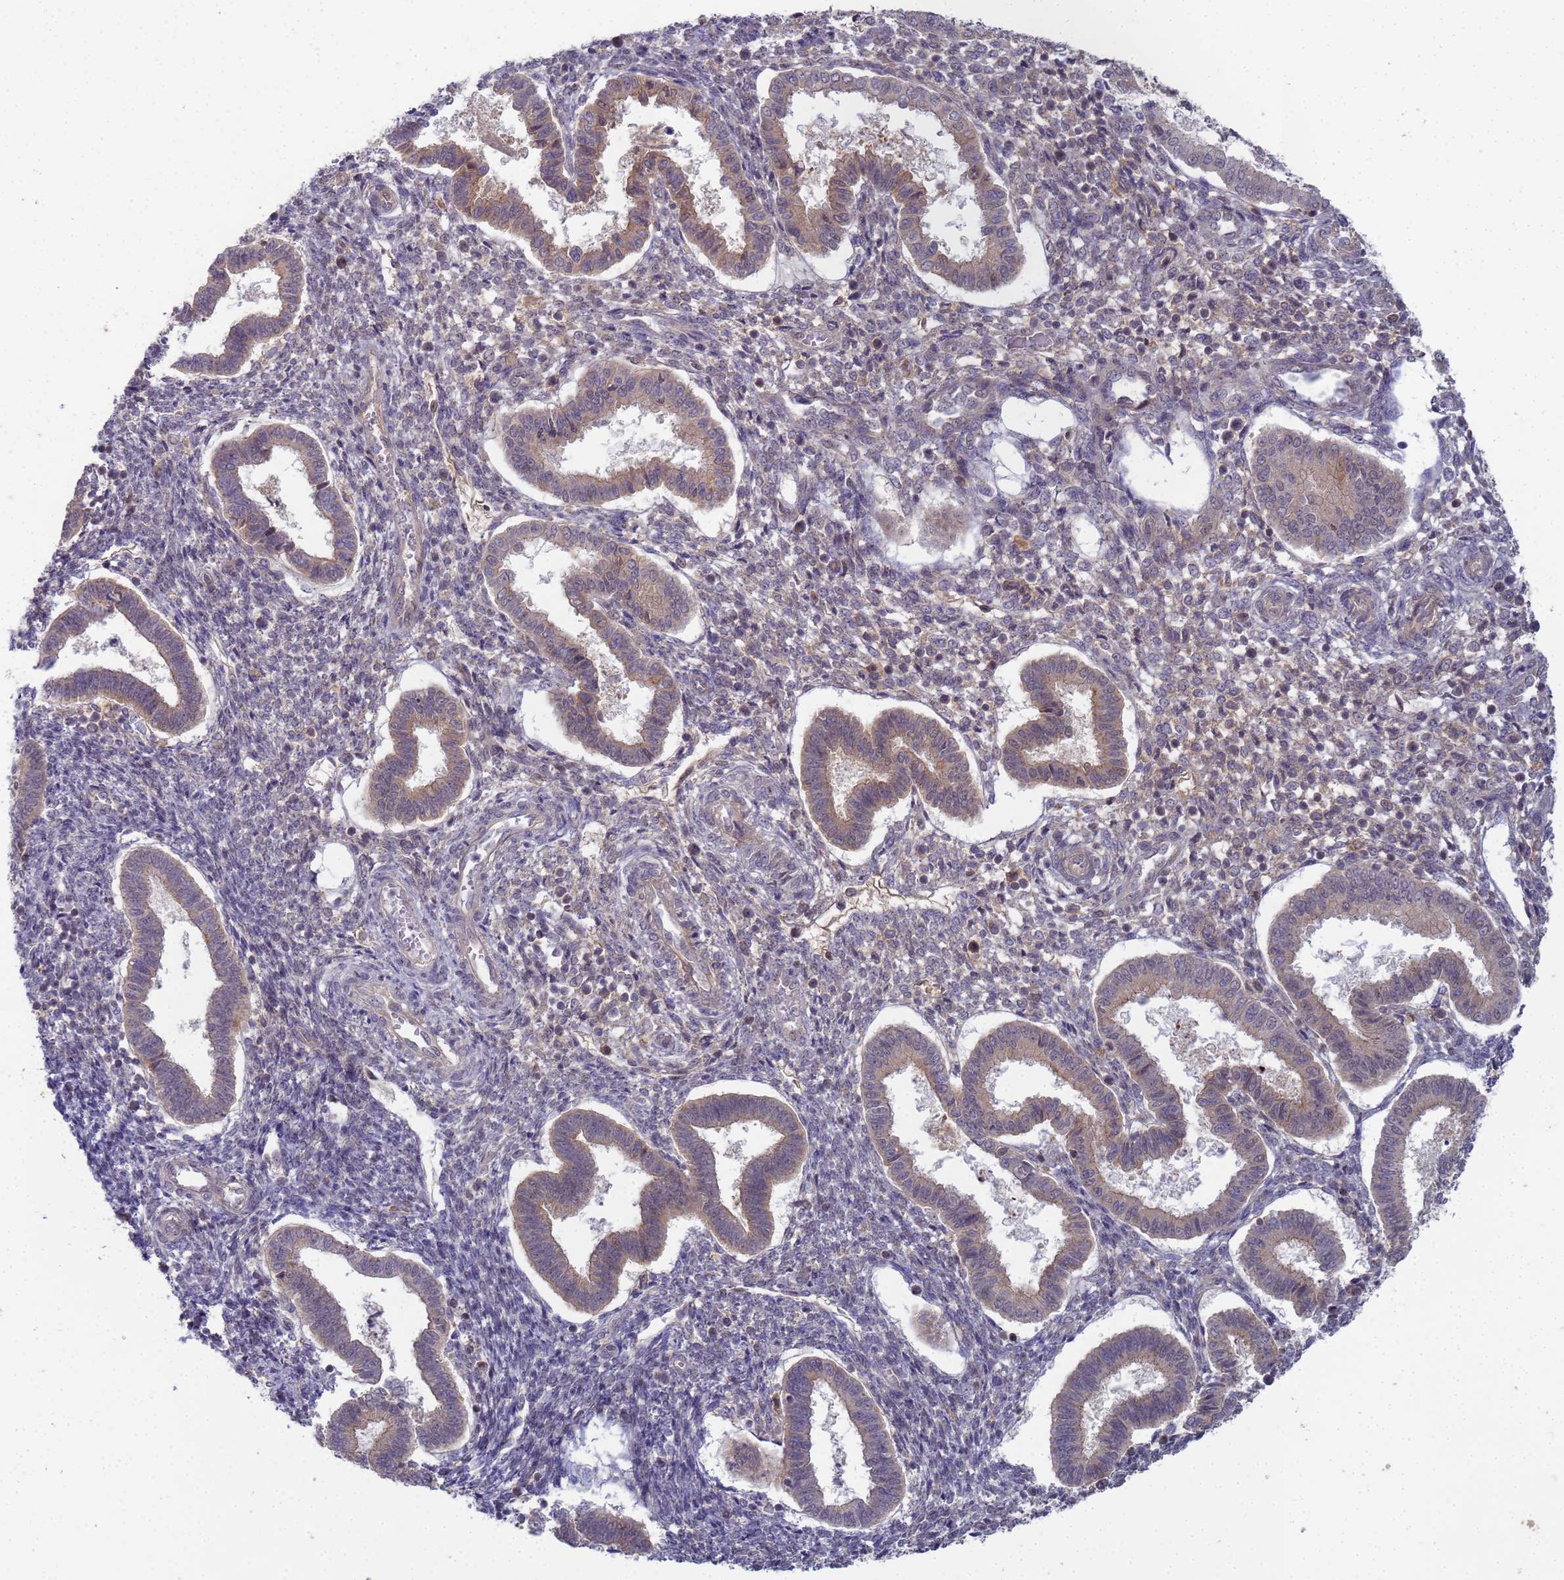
{"staining": {"intensity": "weak", "quantity": "25%-75%", "location": "cytoplasmic/membranous,nuclear"}, "tissue": "endometrium", "cell_type": "Cells in endometrial stroma", "image_type": "normal", "snomed": [{"axis": "morphology", "description": "Normal tissue, NOS"}, {"axis": "topography", "description": "Endometrium"}], "caption": "DAB (3,3'-diaminobenzidine) immunohistochemical staining of unremarkable endometrium demonstrates weak cytoplasmic/membranous,nuclear protein expression in about 25%-75% of cells in endometrial stroma.", "gene": "SHARPIN", "patient": {"sex": "female", "age": 24}}